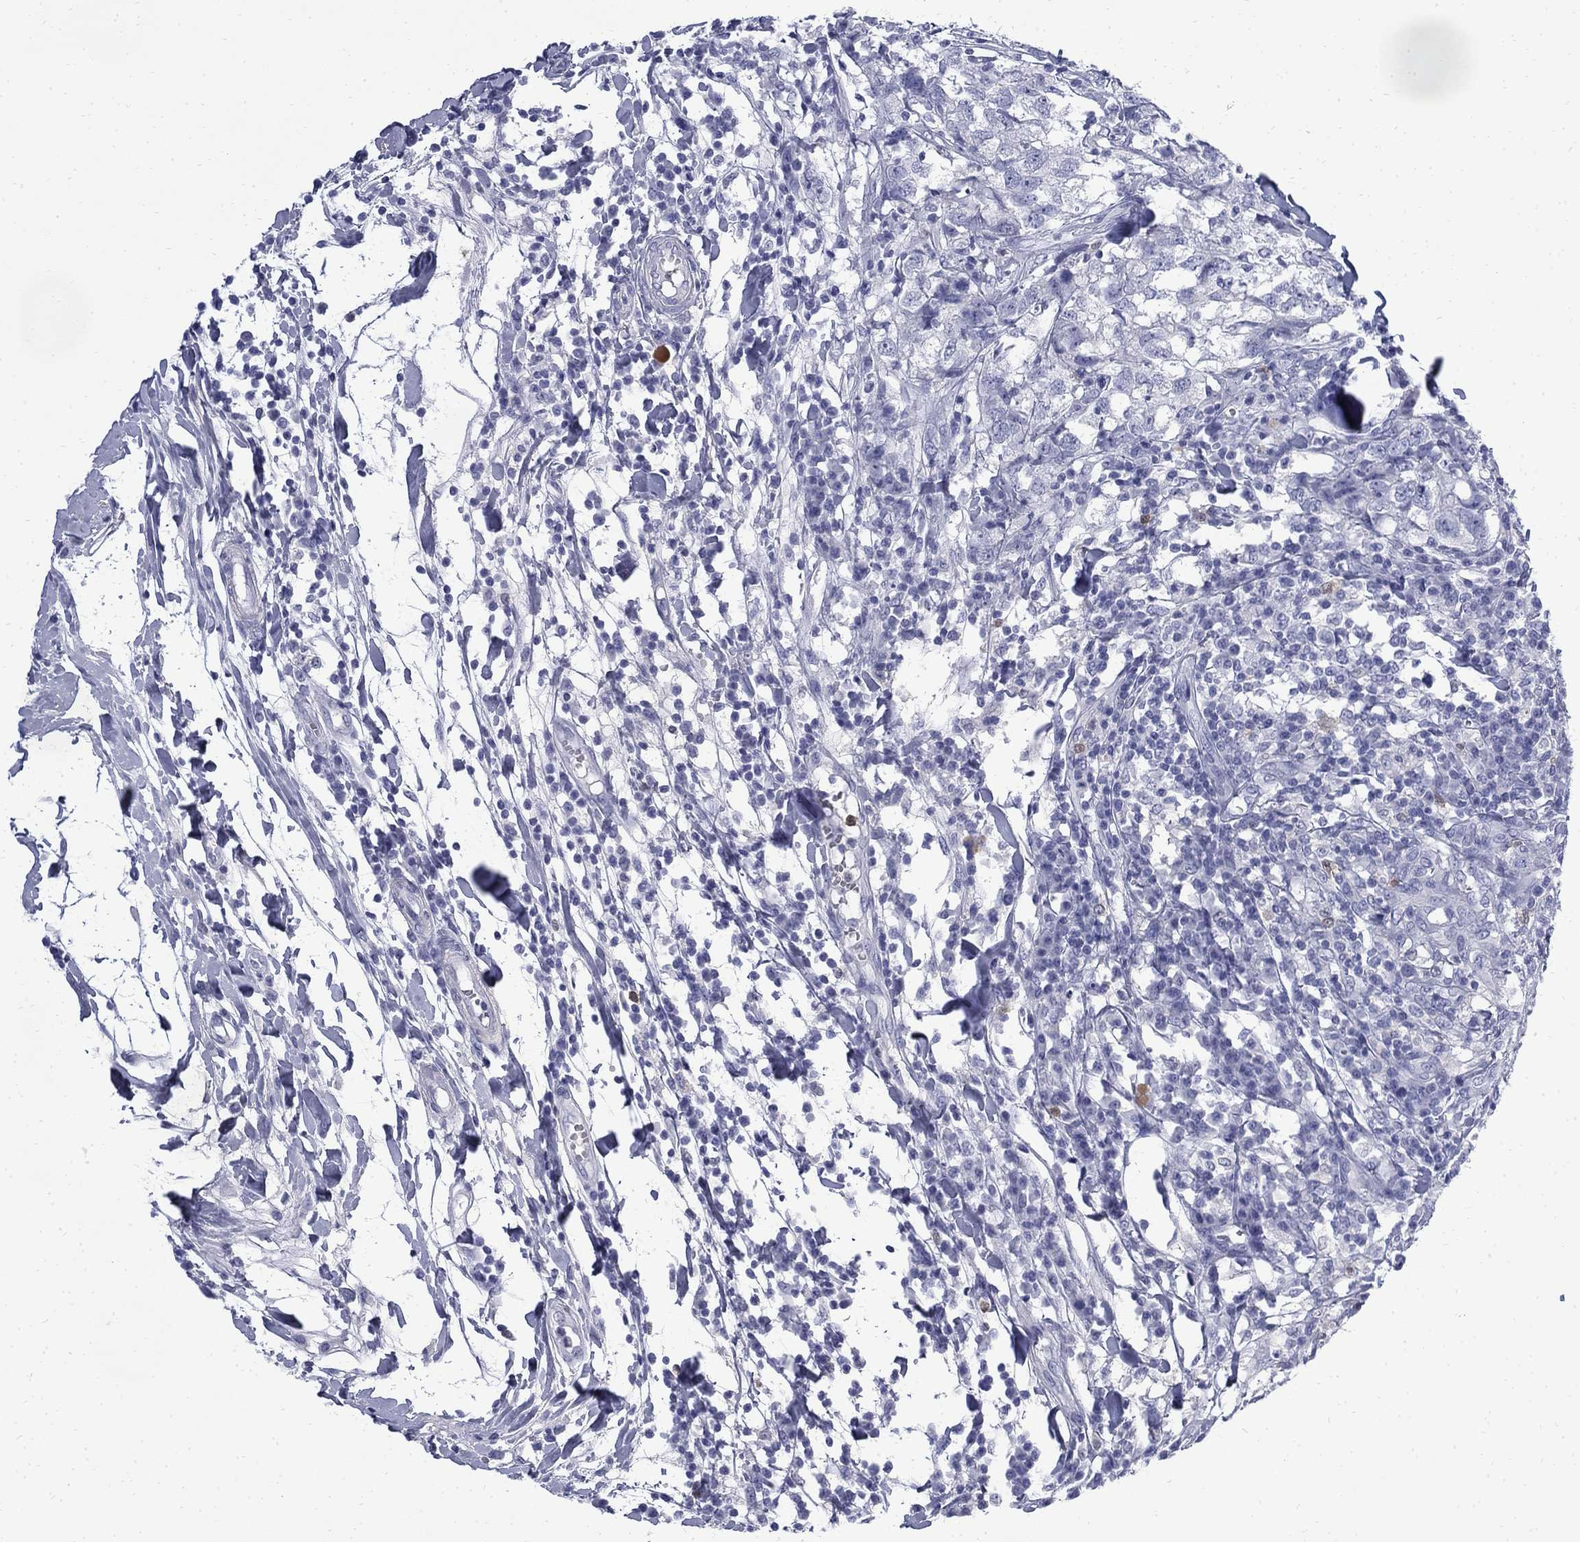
{"staining": {"intensity": "negative", "quantity": "none", "location": "none"}, "tissue": "breast cancer", "cell_type": "Tumor cells", "image_type": "cancer", "snomed": [{"axis": "morphology", "description": "Duct carcinoma"}, {"axis": "topography", "description": "Breast"}], "caption": "A micrograph of breast cancer (intraductal carcinoma) stained for a protein demonstrates no brown staining in tumor cells.", "gene": "SERPINB2", "patient": {"sex": "female", "age": 30}}